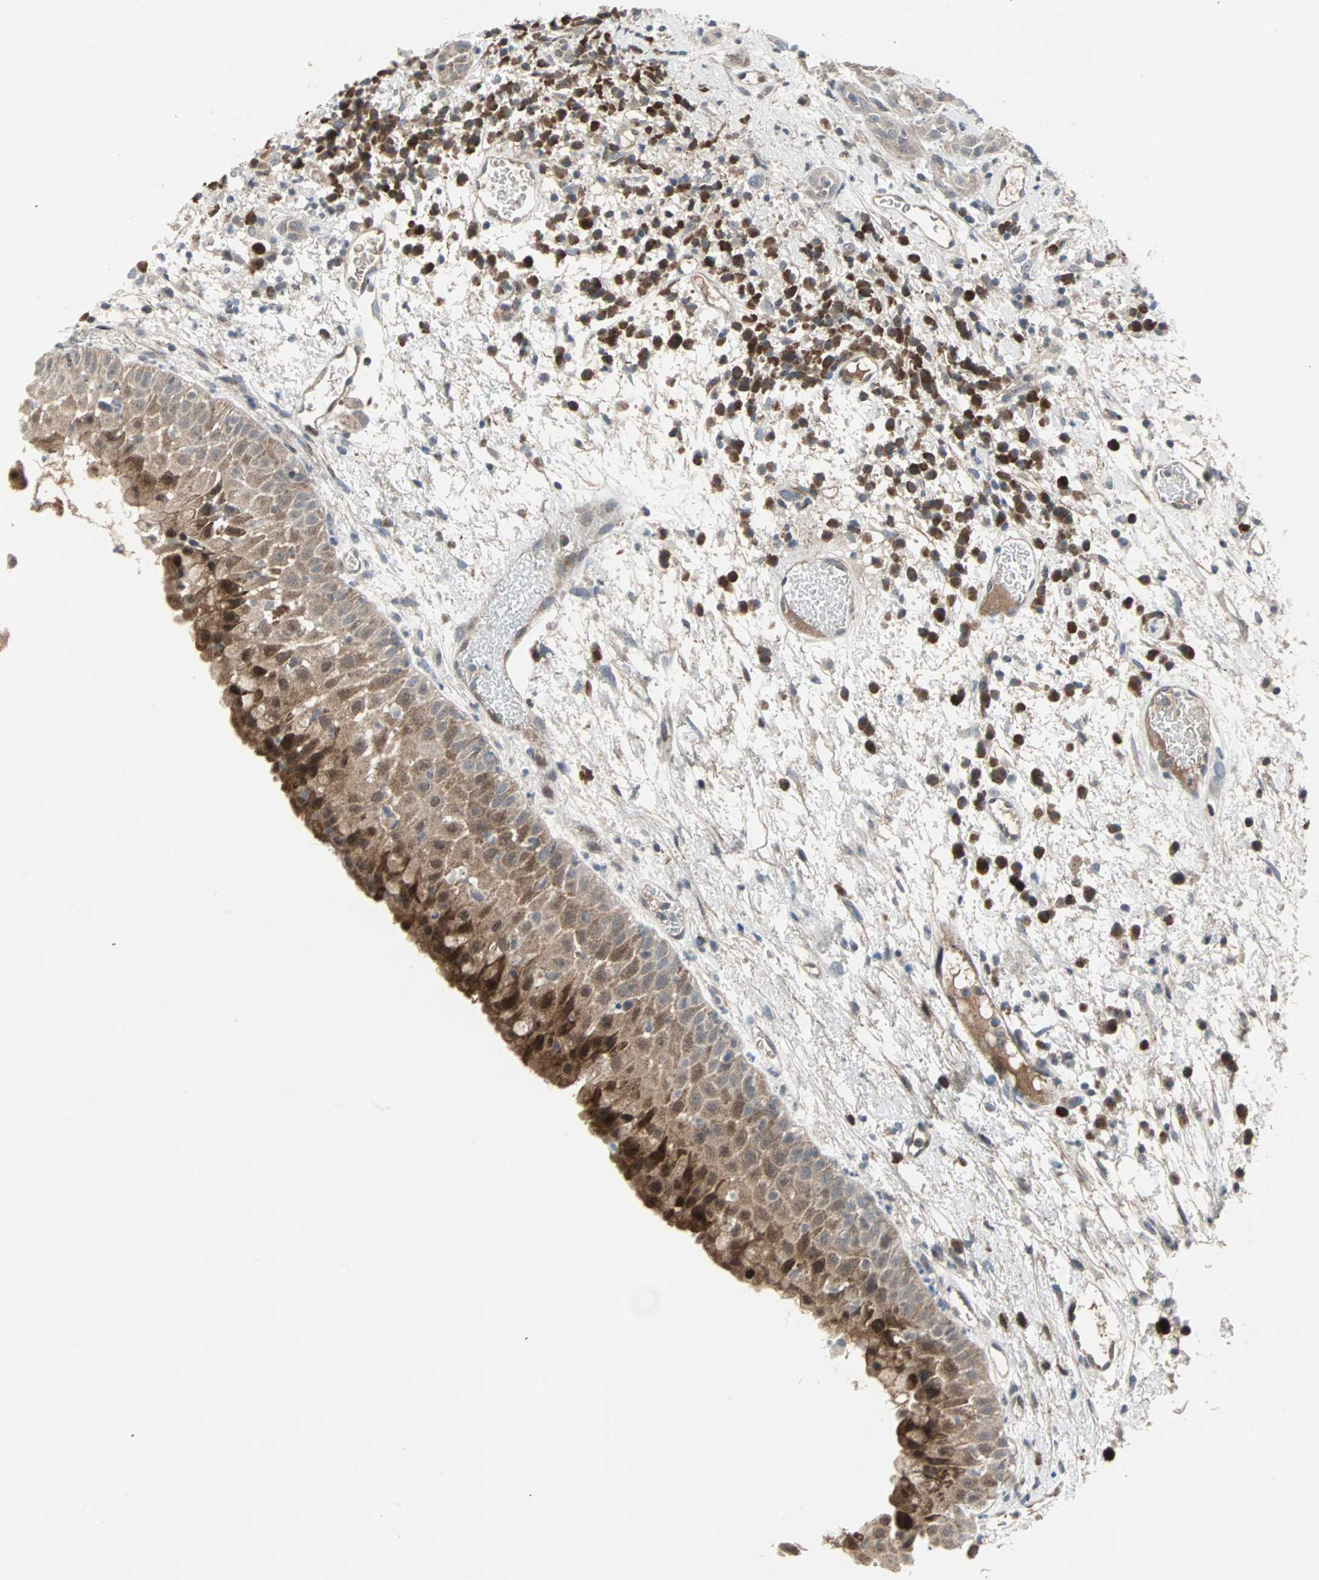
{"staining": {"intensity": "weak", "quantity": ">75%", "location": "cytoplasmic/membranous,nuclear"}, "tissue": "head and neck cancer", "cell_type": "Tumor cells", "image_type": "cancer", "snomed": [{"axis": "morphology", "description": "Squamous cell carcinoma, NOS"}, {"axis": "topography", "description": "Head-Neck"}], "caption": "Protein staining reveals weak cytoplasmic/membranous and nuclear staining in about >75% of tumor cells in head and neck cancer.", "gene": "CASP3", "patient": {"sex": "male", "age": 62}}